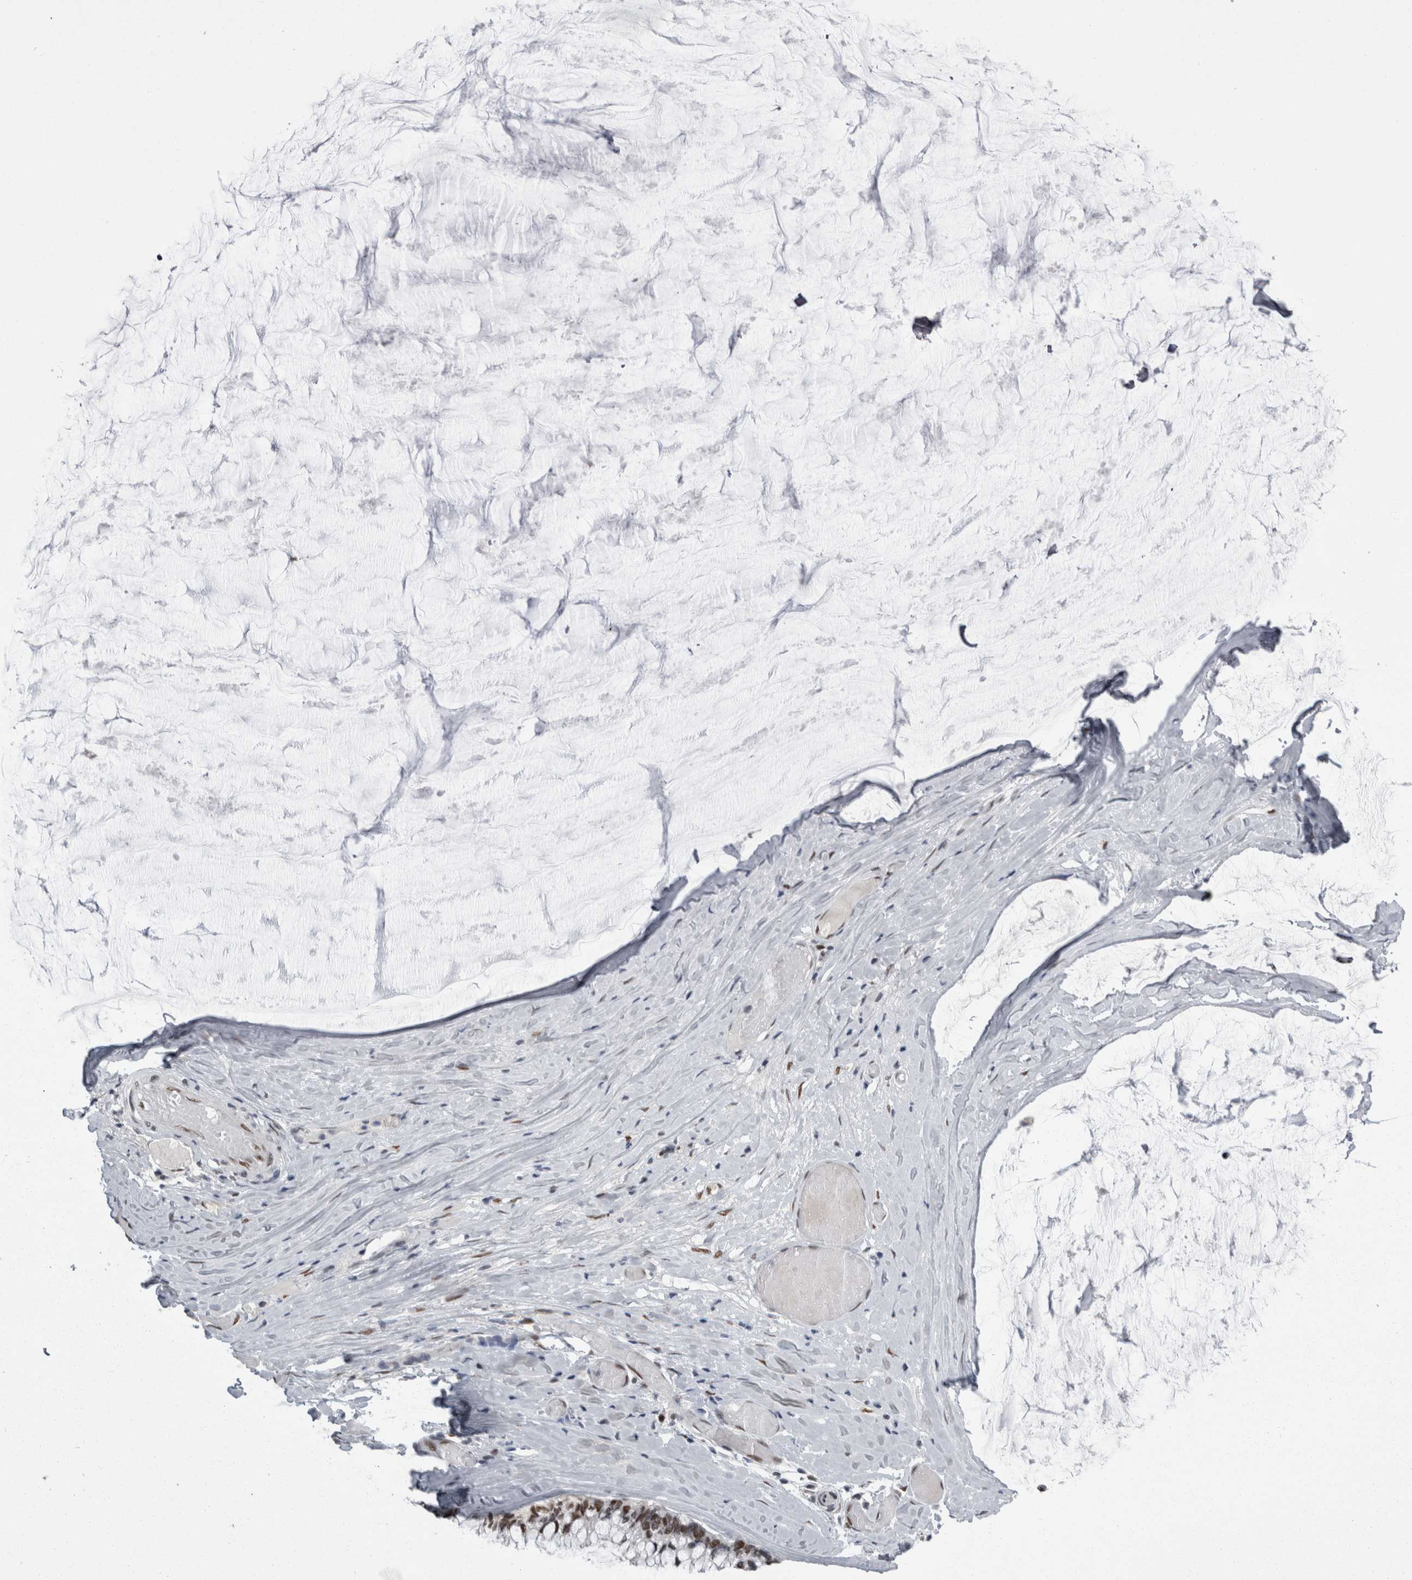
{"staining": {"intensity": "moderate", "quantity": ">75%", "location": "nuclear"}, "tissue": "ovarian cancer", "cell_type": "Tumor cells", "image_type": "cancer", "snomed": [{"axis": "morphology", "description": "Cystadenocarcinoma, mucinous, NOS"}, {"axis": "topography", "description": "Ovary"}], "caption": "Immunohistochemical staining of human mucinous cystadenocarcinoma (ovarian) exhibits medium levels of moderate nuclear positivity in approximately >75% of tumor cells. (Brightfield microscopy of DAB IHC at high magnification).", "gene": "C1orf54", "patient": {"sex": "female", "age": 39}}